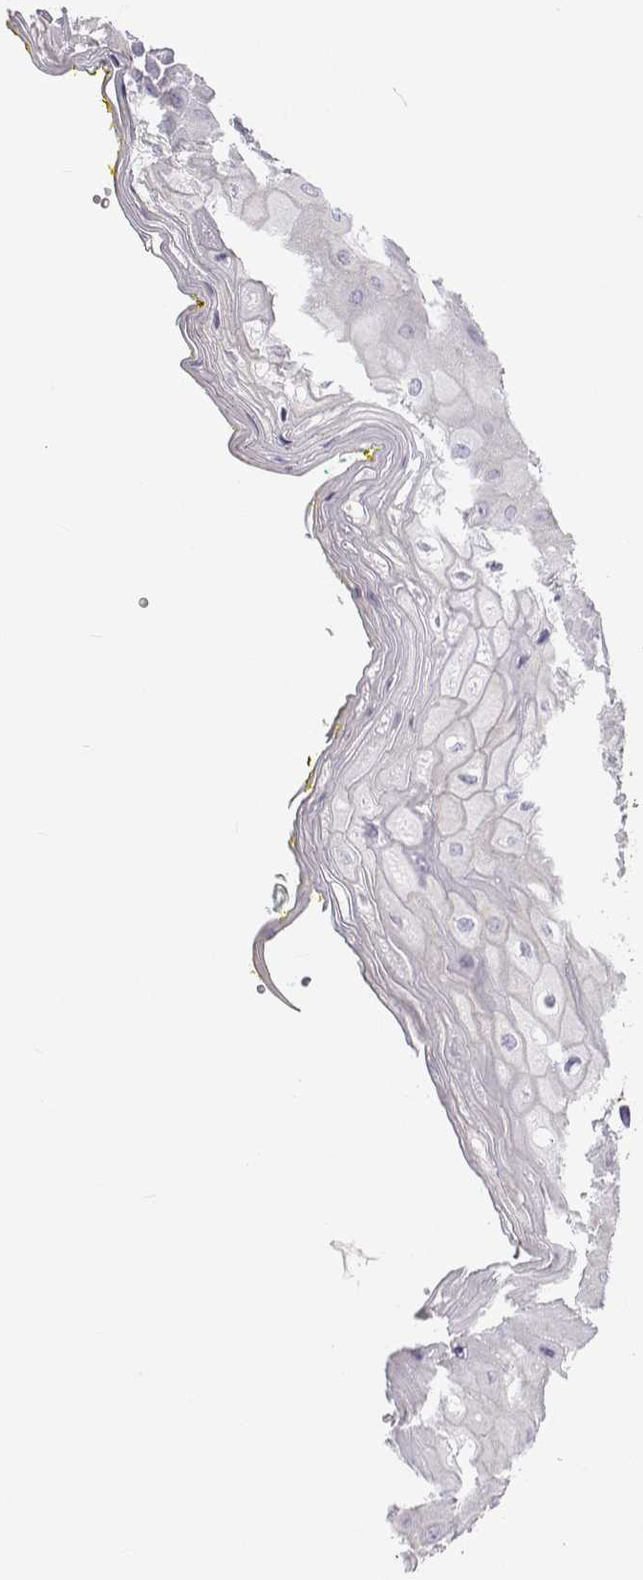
{"staining": {"intensity": "negative", "quantity": "none", "location": "none"}, "tissue": "oral mucosa", "cell_type": "Squamous epithelial cells", "image_type": "normal", "snomed": [{"axis": "morphology", "description": "Normal tissue, NOS"}, {"axis": "morphology", "description": "Squamous cell carcinoma, NOS"}, {"axis": "topography", "description": "Oral tissue"}, {"axis": "topography", "description": "Head-Neck"}], "caption": "Squamous epithelial cells show no significant protein staining in unremarkable oral mucosa. Nuclei are stained in blue.", "gene": "TTN", "patient": {"sex": "female", "age": 70}}